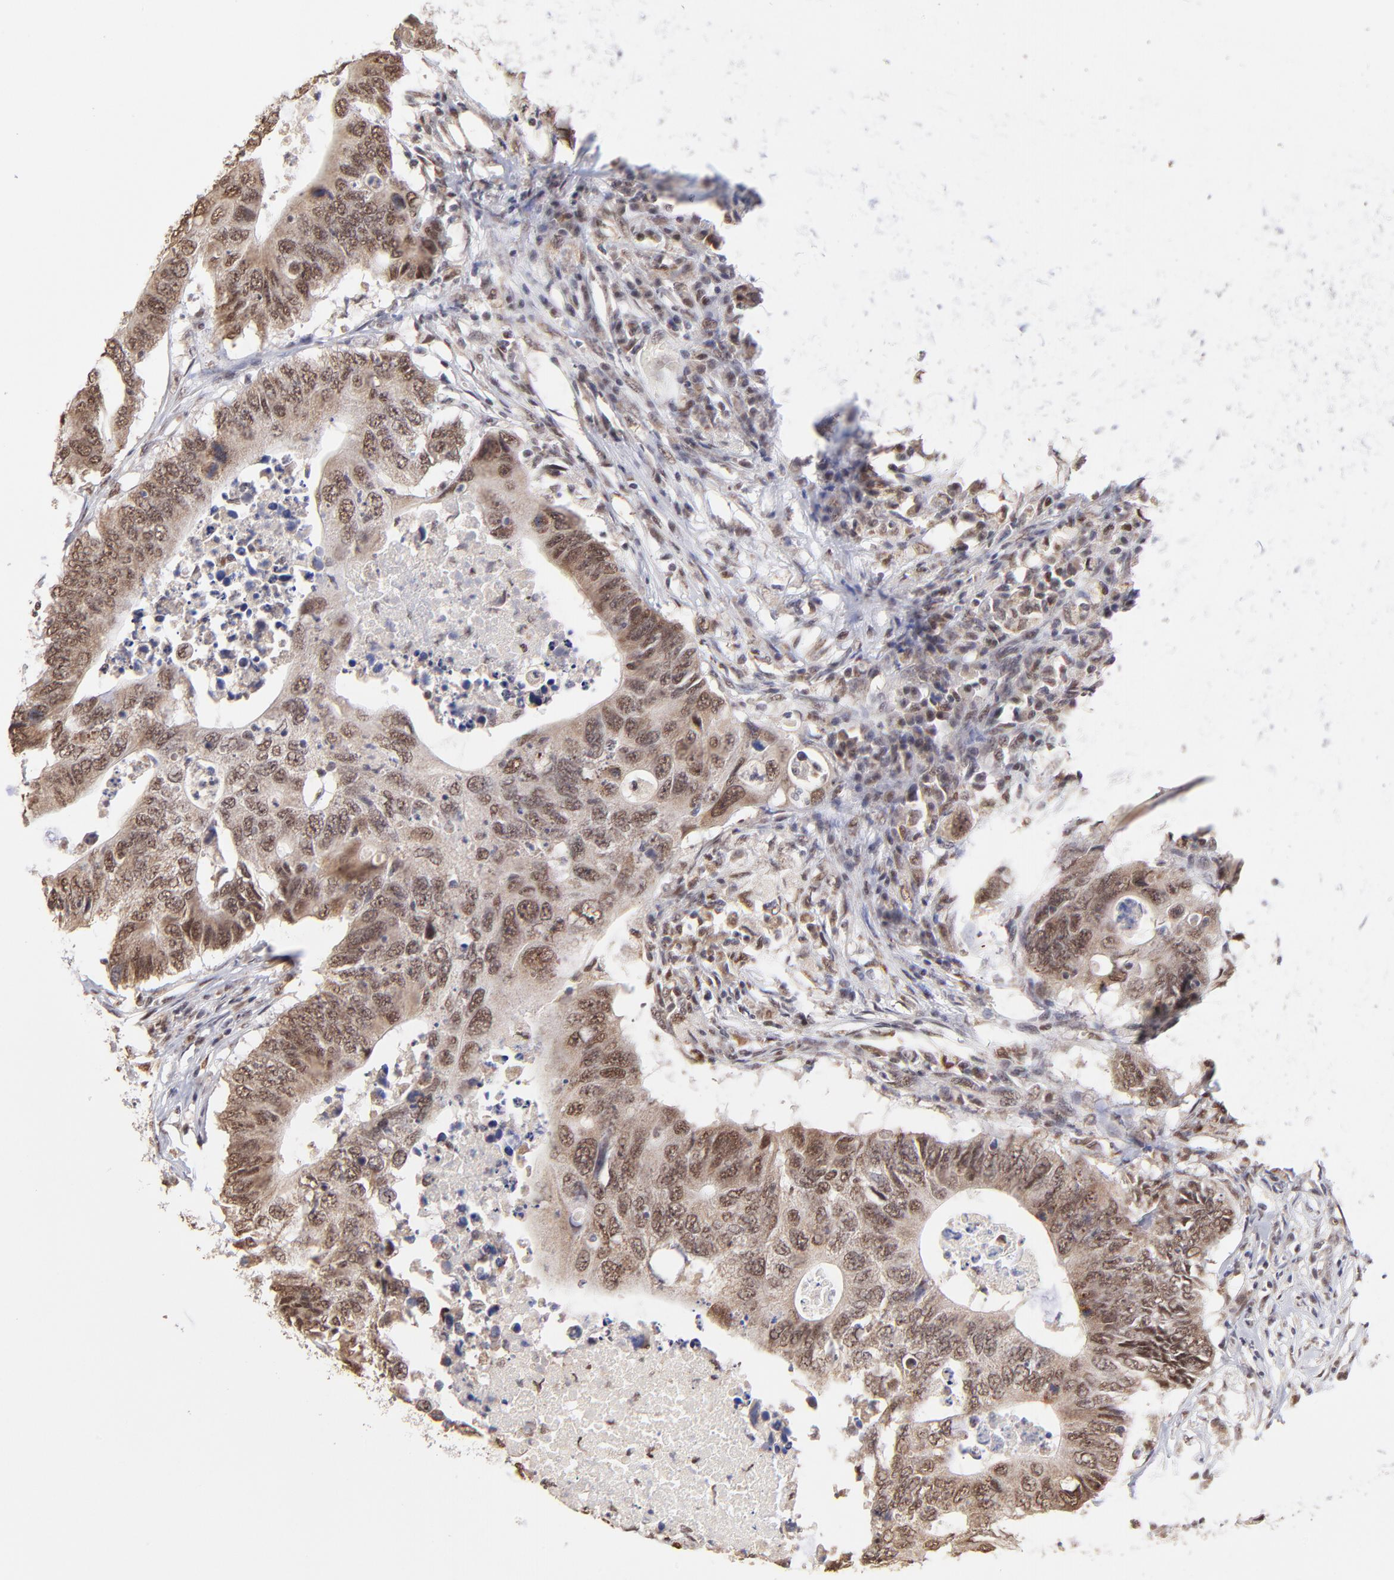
{"staining": {"intensity": "weak", "quantity": ">75%", "location": "cytoplasmic/membranous,nuclear"}, "tissue": "colorectal cancer", "cell_type": "Tumor cells", "image_type": "cancer", "snomed": [{"axis": "morphology", "description": "Adenocarcinoma, NOS"}, {"axis": "topography", "description": "Colon"}], "caption": "Adenocarcinoma (colorectal) stained with DAB (3,3'-diaminobenzidine) IHC displays low levels of weak cytoplasmic/membranous and nuclear positivity in approximately >75% of tumor cells.", "gene": "ZNF670", "patient": {"sex": "male", "age": 71}}